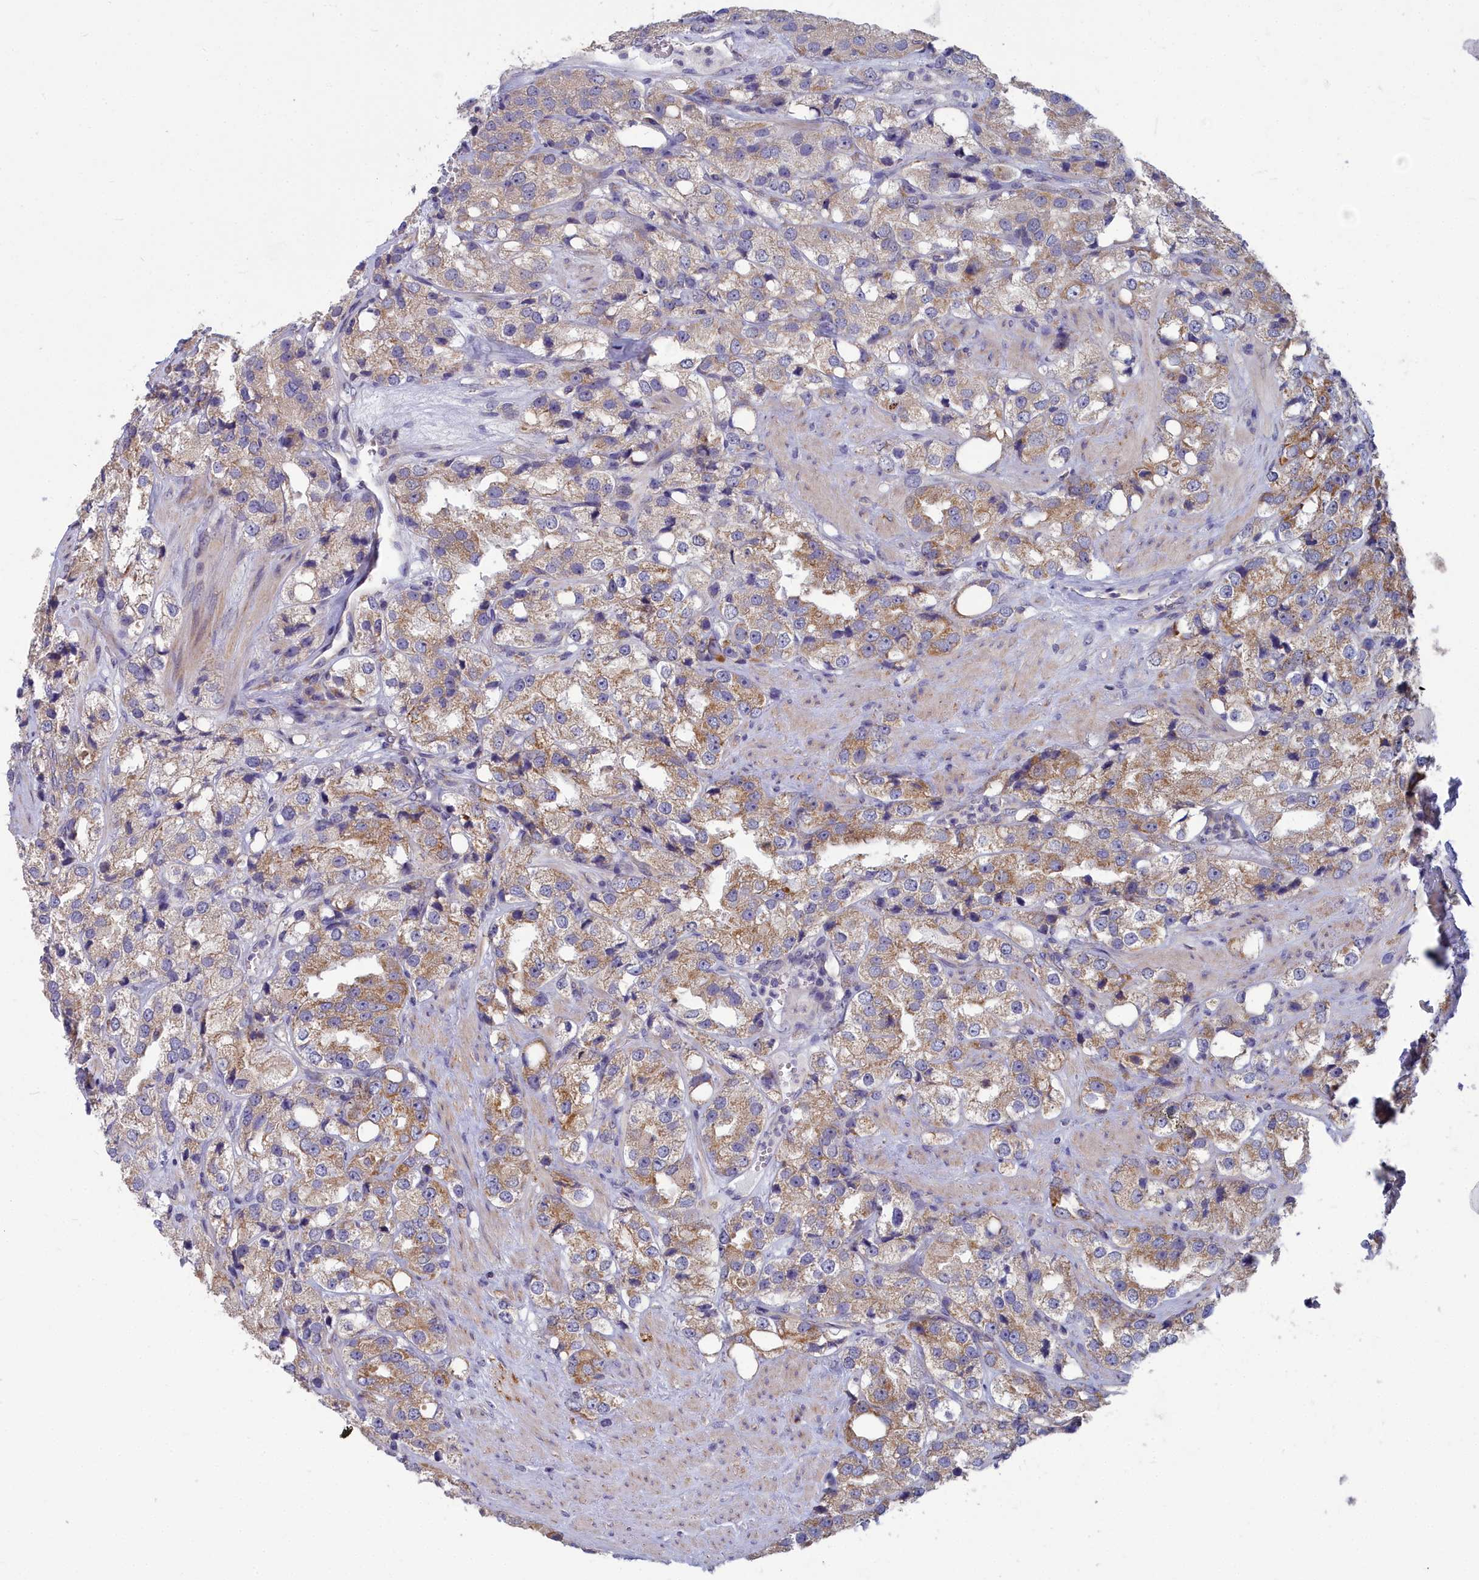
{"staining": {"intensity": "moderate", "quantity": ">75%", "location": "cytoplasmic/membranous"}, "tissue": "prostate cancer", "cell_type": "Tumor cells", "image_type": "cancer", "snomed": [{"axis": "morphology", "description": "Adenocarcinoma, NOS"}, {"axis": "topography", "description": "Prostate"}], "caption": "A brown stain labels moderate cytoplasmic/membranous positivity of a protein in human prostate adenocarcinoma tumor cells.", "gene": "COX20", "patient": {"sex": "male", "age": 79}}